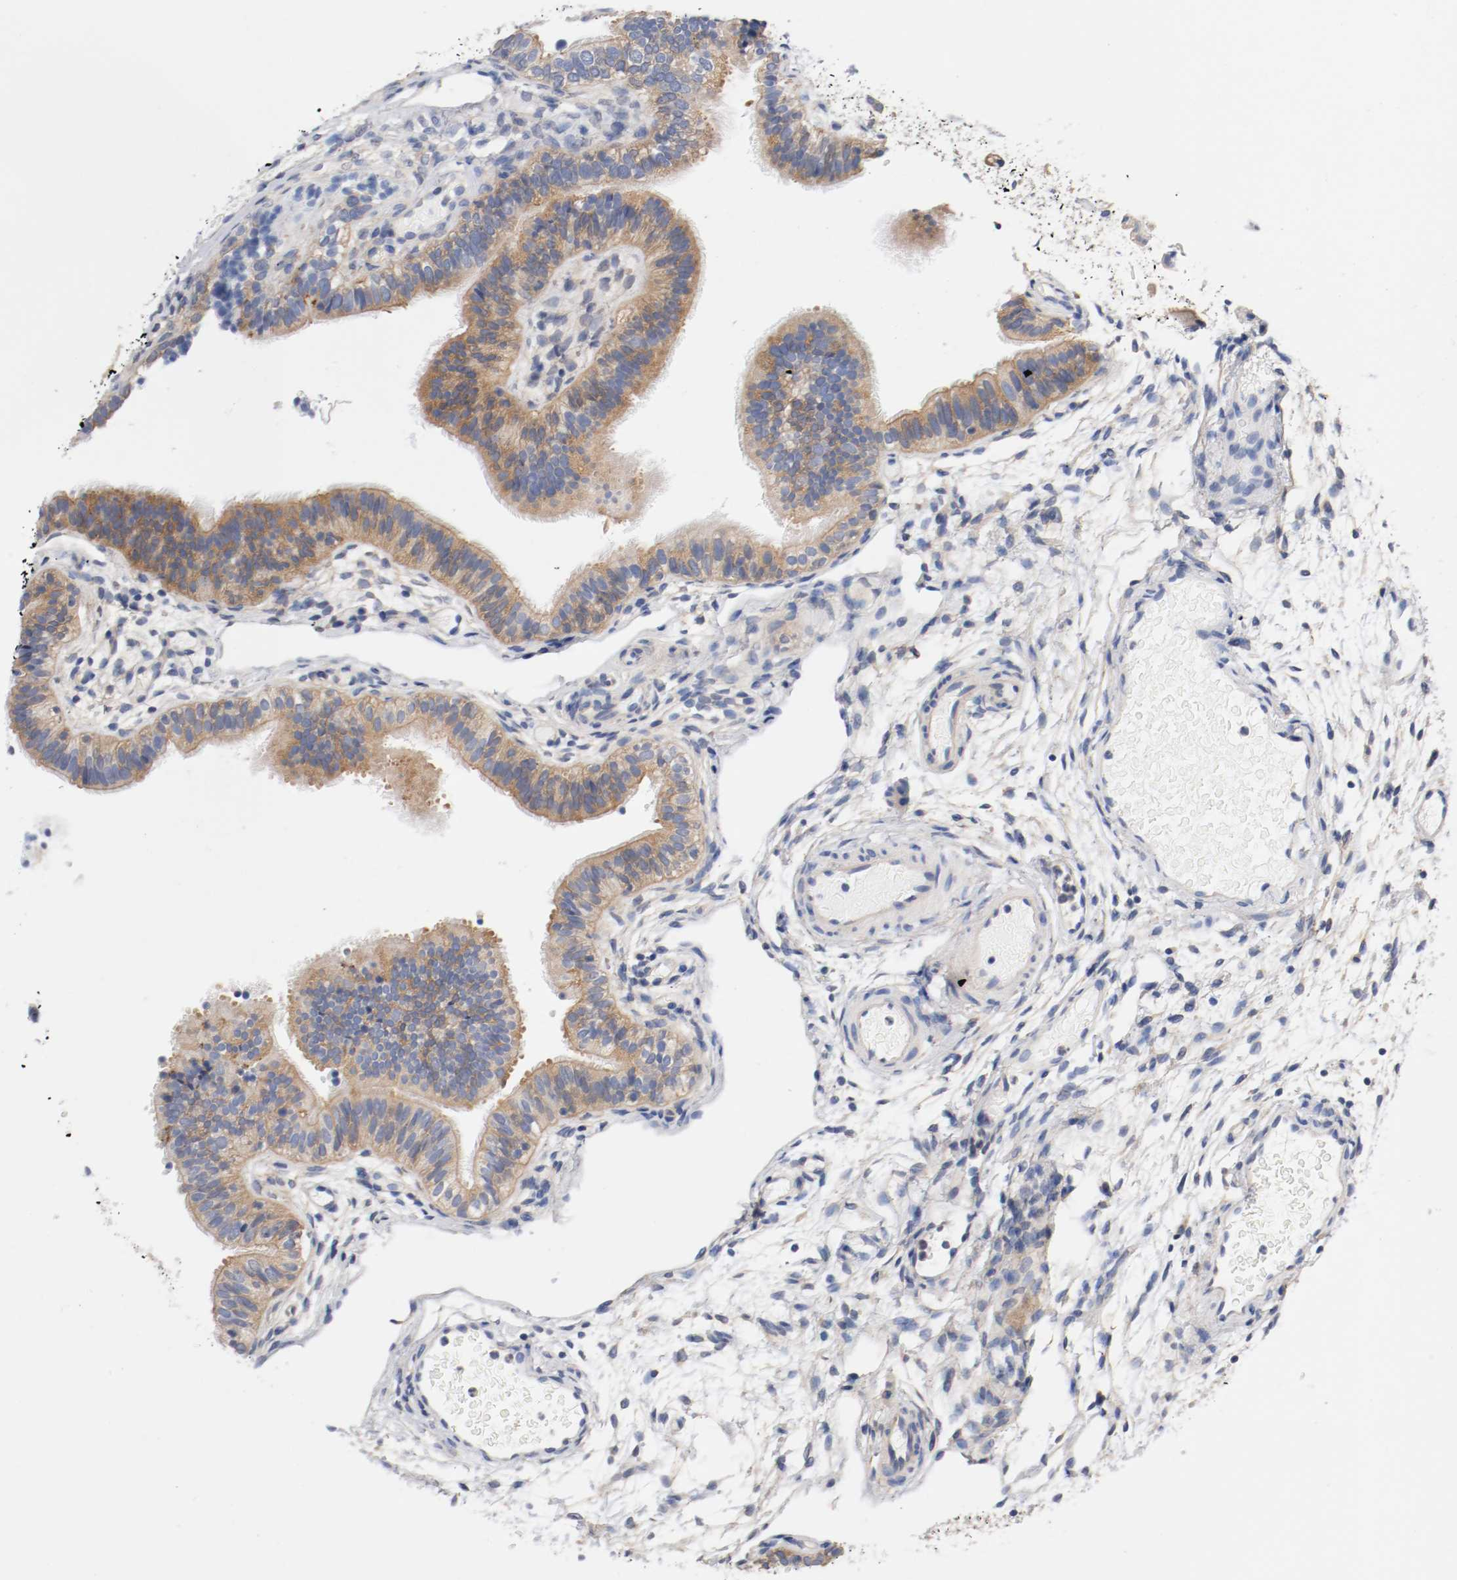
{"staining": {"intensity": "weak", "quantity": ">75%", "location": "cytoplasmic/membranous"}, "tissue": "fallopian tube", "cell_type": "Glandular cells", "image_type": "normal", "snomed": [{"axis": "morphology", "description": "Normal tissue, NOS"}, {"axis": "morphology", "description": "Dermoid, NOS"}, {"axis": "topography", "description": "Fallopian tube"}], "caption": "Human fallopian tube stained with a brown dye displays weak cytoplasmic/membranous positive expression in about >75% of glandular cells.", "gene": "HGS", "patient": {"sex": "female", "age": 33}}